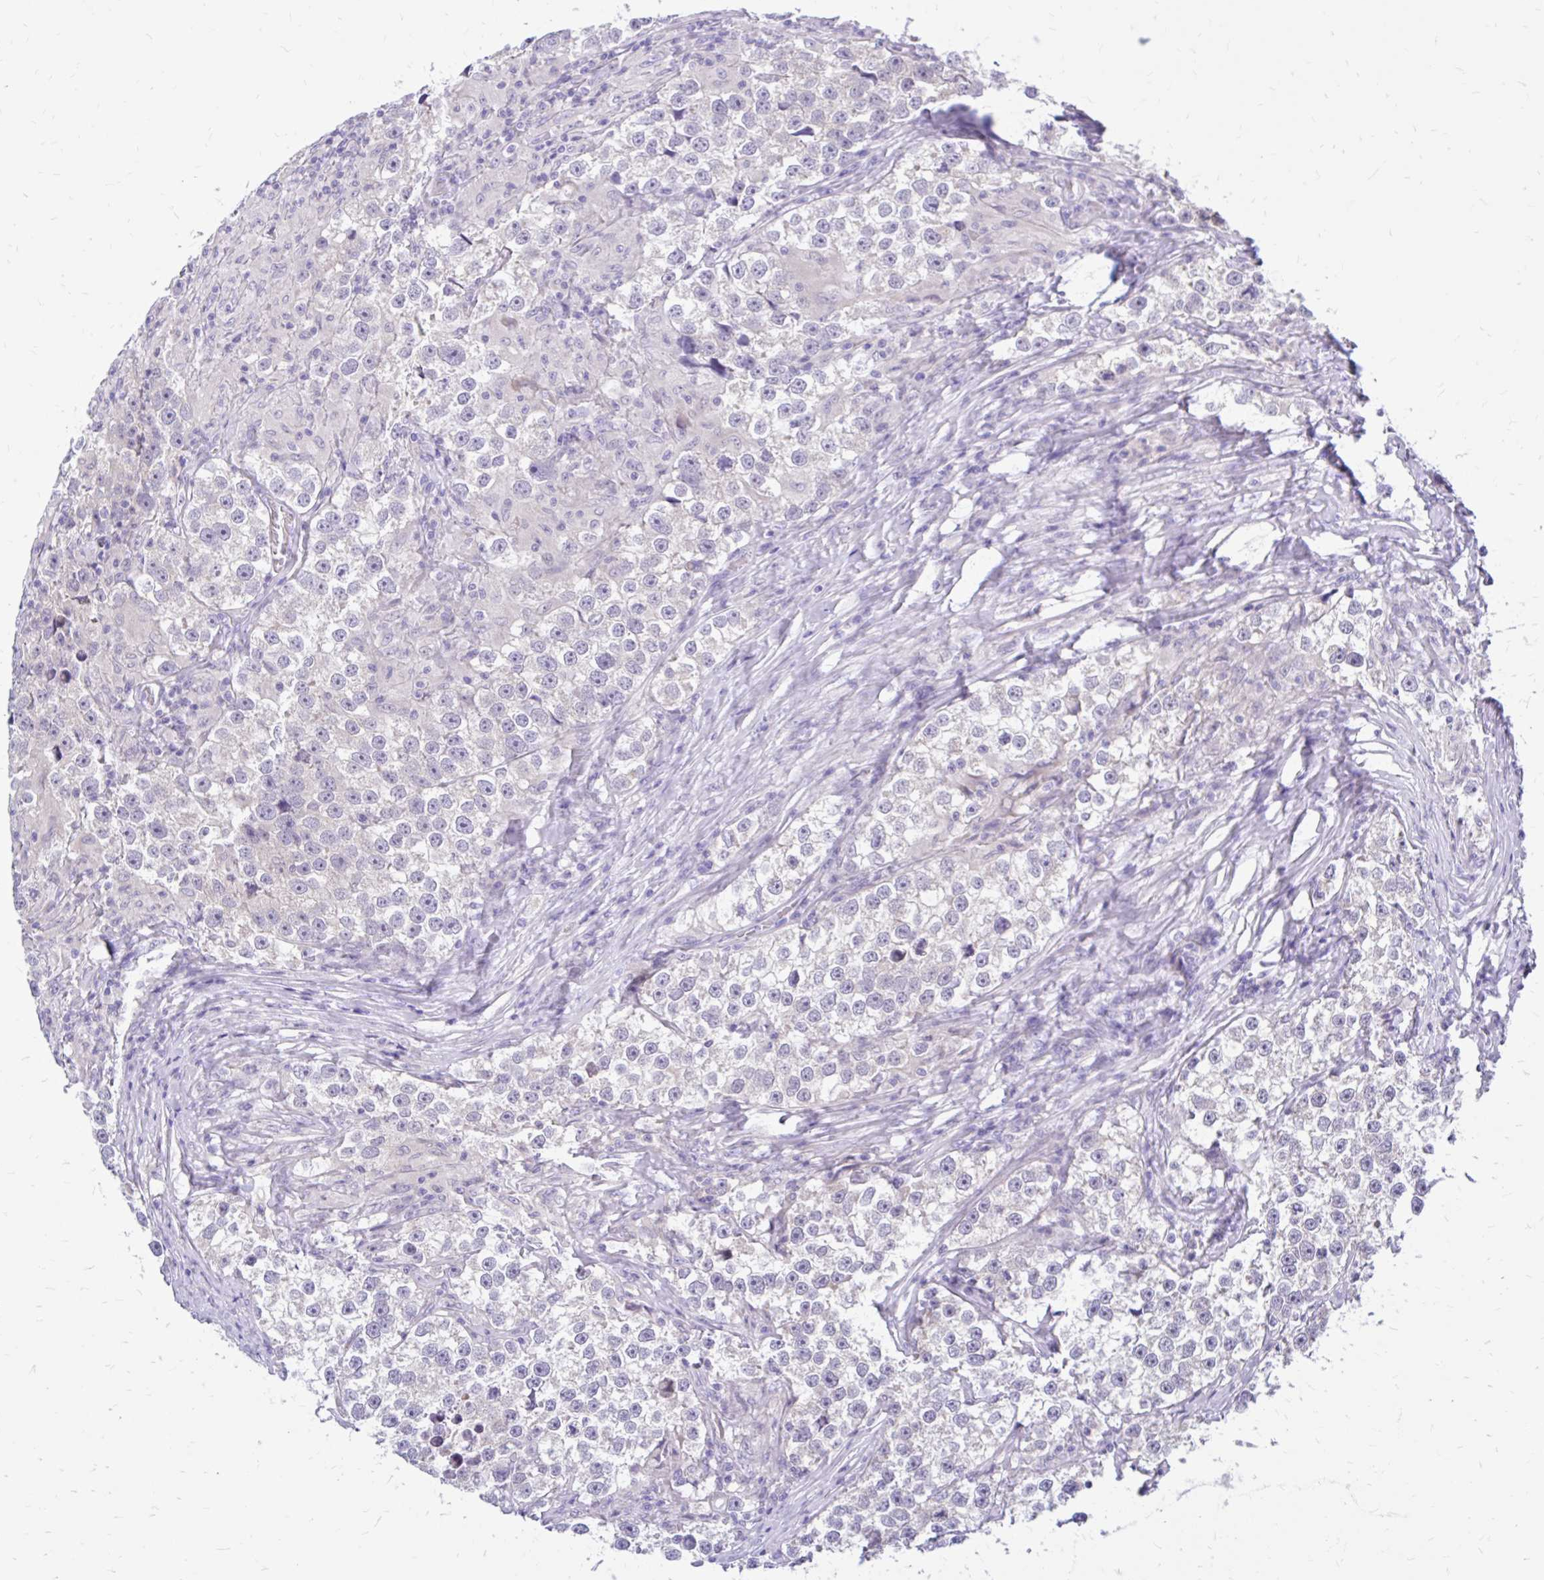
{"staining": {"intensity": "negative", "quantity": "none", "location": "none"}, "tissue": "testis cancer", "cell_type": "Tumor cells", "image_type": "cancer", "snomed": [{"axis": "morphology", "description": "Seminoma, NOS"}, {"axis": "topography", "description": "Testis"}], "caption": "Histopathology image shows no significant protein staining in tumor cells of testis cancer. Nuclei are stained in blue.", "gene": "MAP1LC3A", "patient": {"sex": "male", "age": 46}}